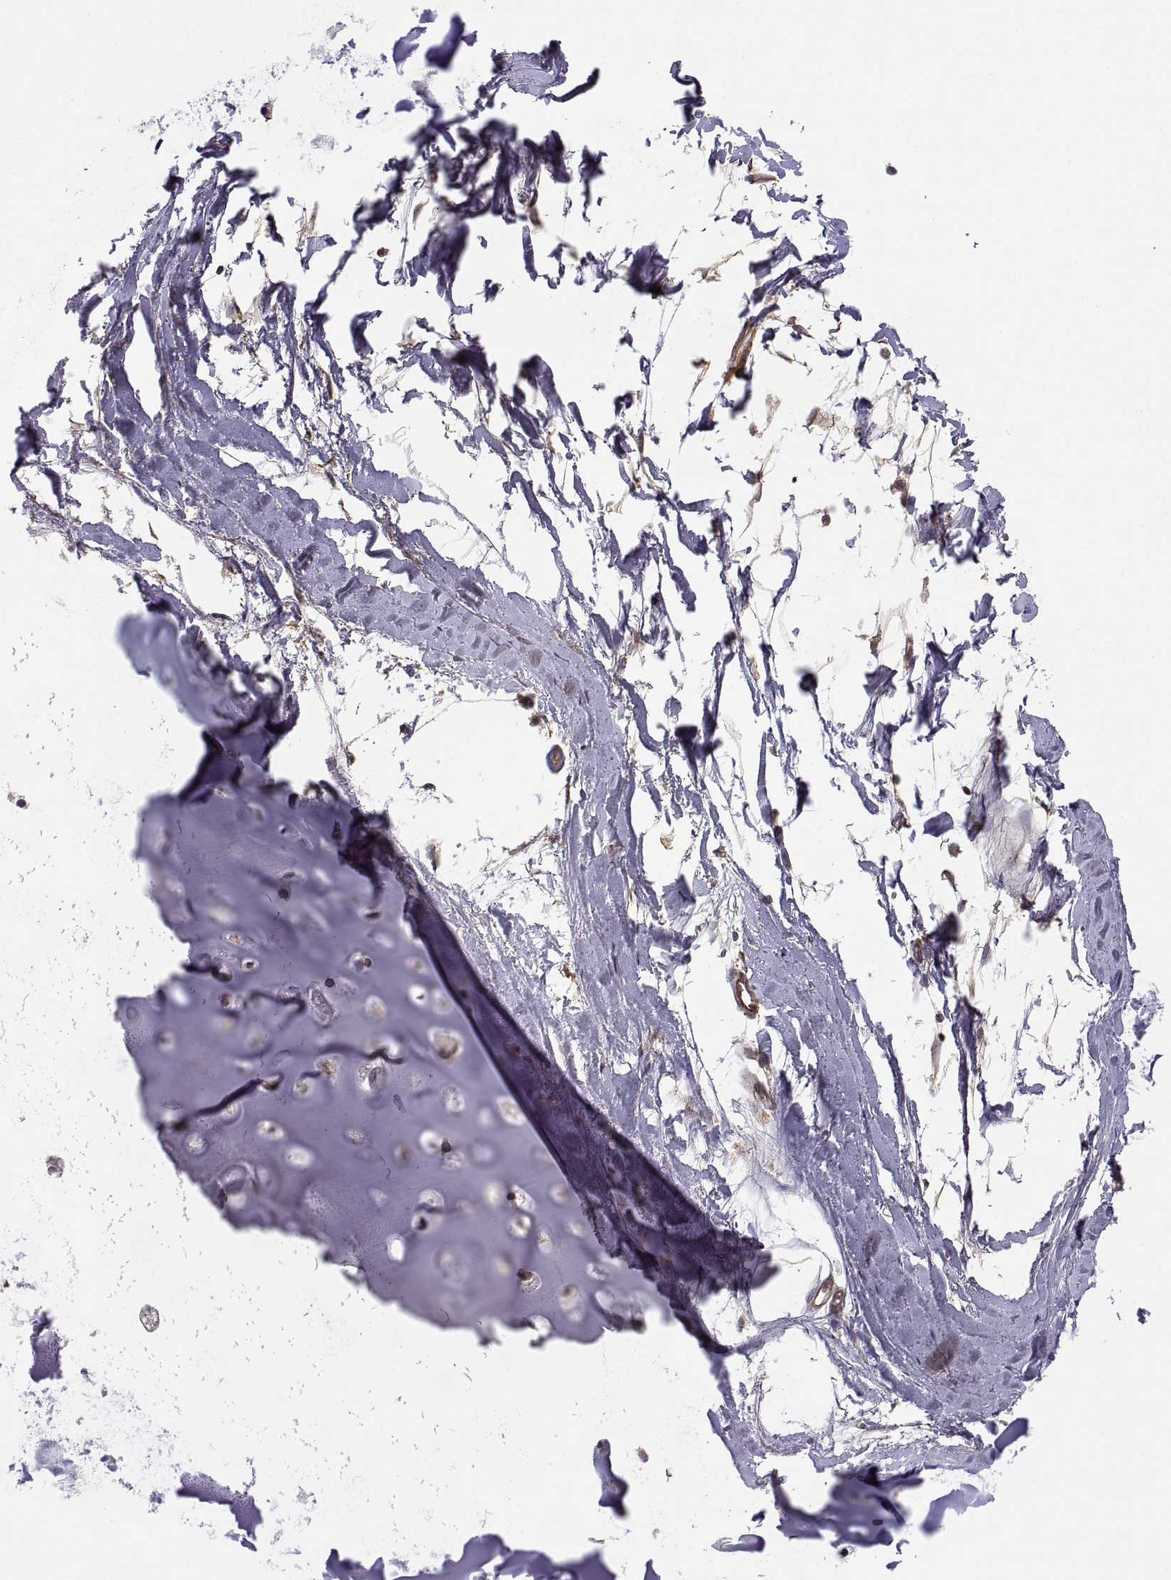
{"staining": {"intensity": "weak", "quantity": ">75%", "location": "cytoplasmic/membranous"}, "tissue": "adipose tissue", "cell_type": "Adipocytes", "image_type": "normal", "snomed": [{"axis": "morphology", "description": "Normal tissue, NOS"}, {"axis": "morphology", "description": "Squamous cell carcinoma, NOS"}, {"axis": "topography", "description": "Cartilage tissue"}, {"axis": "topography", "description": "Lung"}], "caption": "Weak cytoplasmic/membranous expression is present in about >75% of adipocytes in benign adipose tissue.", "gene": "ABL2", "patient": {"sex": "male", "age": 66}}